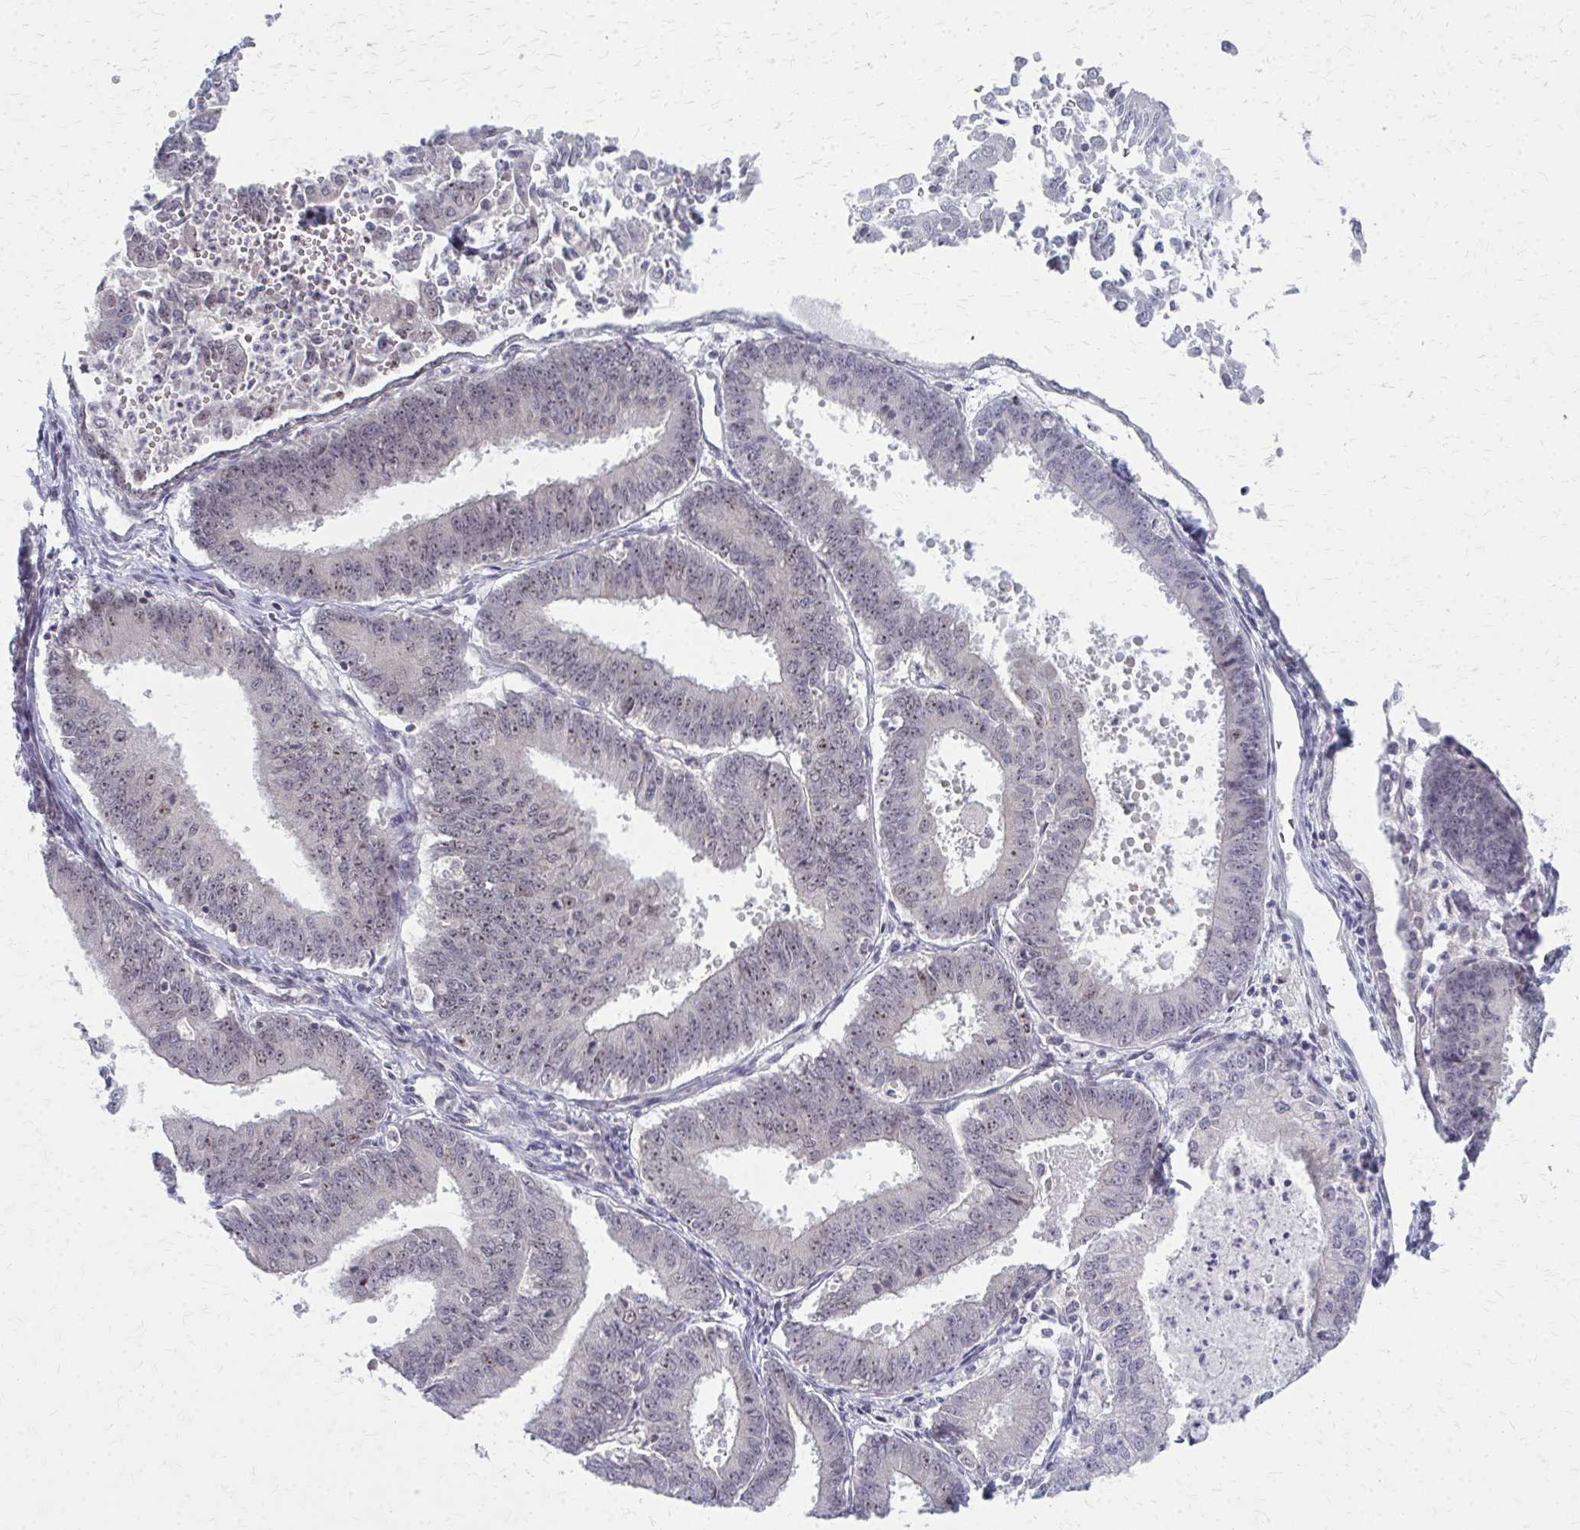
{"staining": {"intensity": "weak", "quantity": "25%-75%", "location": "nuclear"}, "tissue": "endometrial cancer", "cell_type": "Tumor cells", "image_type": "cancer", "snomed": [{"axis": "morphology", "description": "Adenocarcinoma, NOS"}, {"axis": "topography", "description": "Endometrium"}], "caption": "Brown immunohistochemical staining in endometrial cancer shows weak nuclear staining in approximately 25%-75% of tumor cells.", "gene": "NUDT16", "patient": {"sex": "female", "age": 73}}